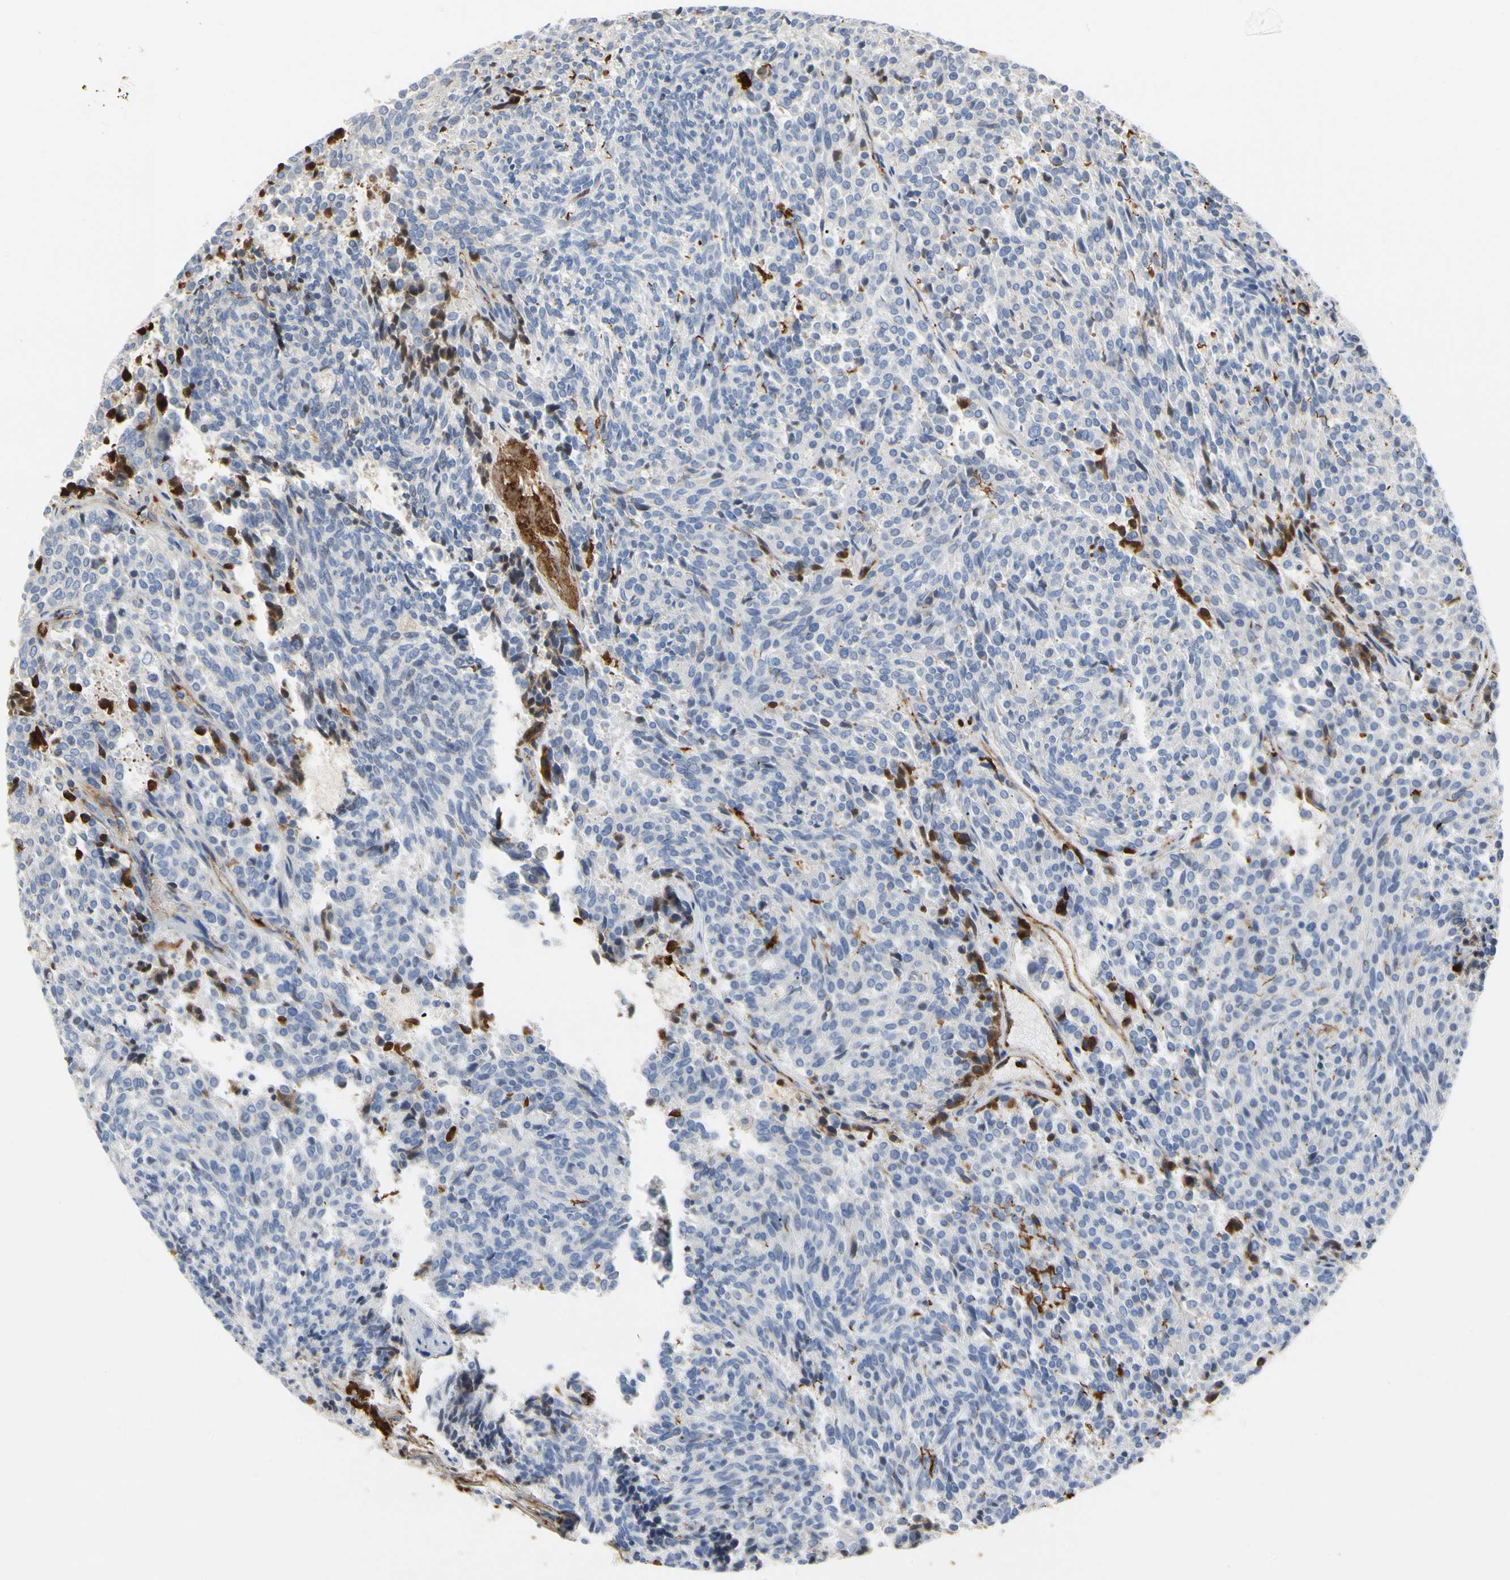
{"staining": {"intensity": "negative", "quantity": "none", "location": "none"}, "tissue": "carcinoid", "cell_type": "Tumor cells", "image_type": "cancer", "snomed": [{"axis": "morphology", "description": "Carcinoid, malignant, NOS"}, {"axis": "topography", "description": "Pancreas"}], "caption": "Immunohistochemical staining of human carcinoid (malignant) displays no significant positivity in tumor cells.", "gene": "FGB", "patient": {"sex": "female", "age": 54}}